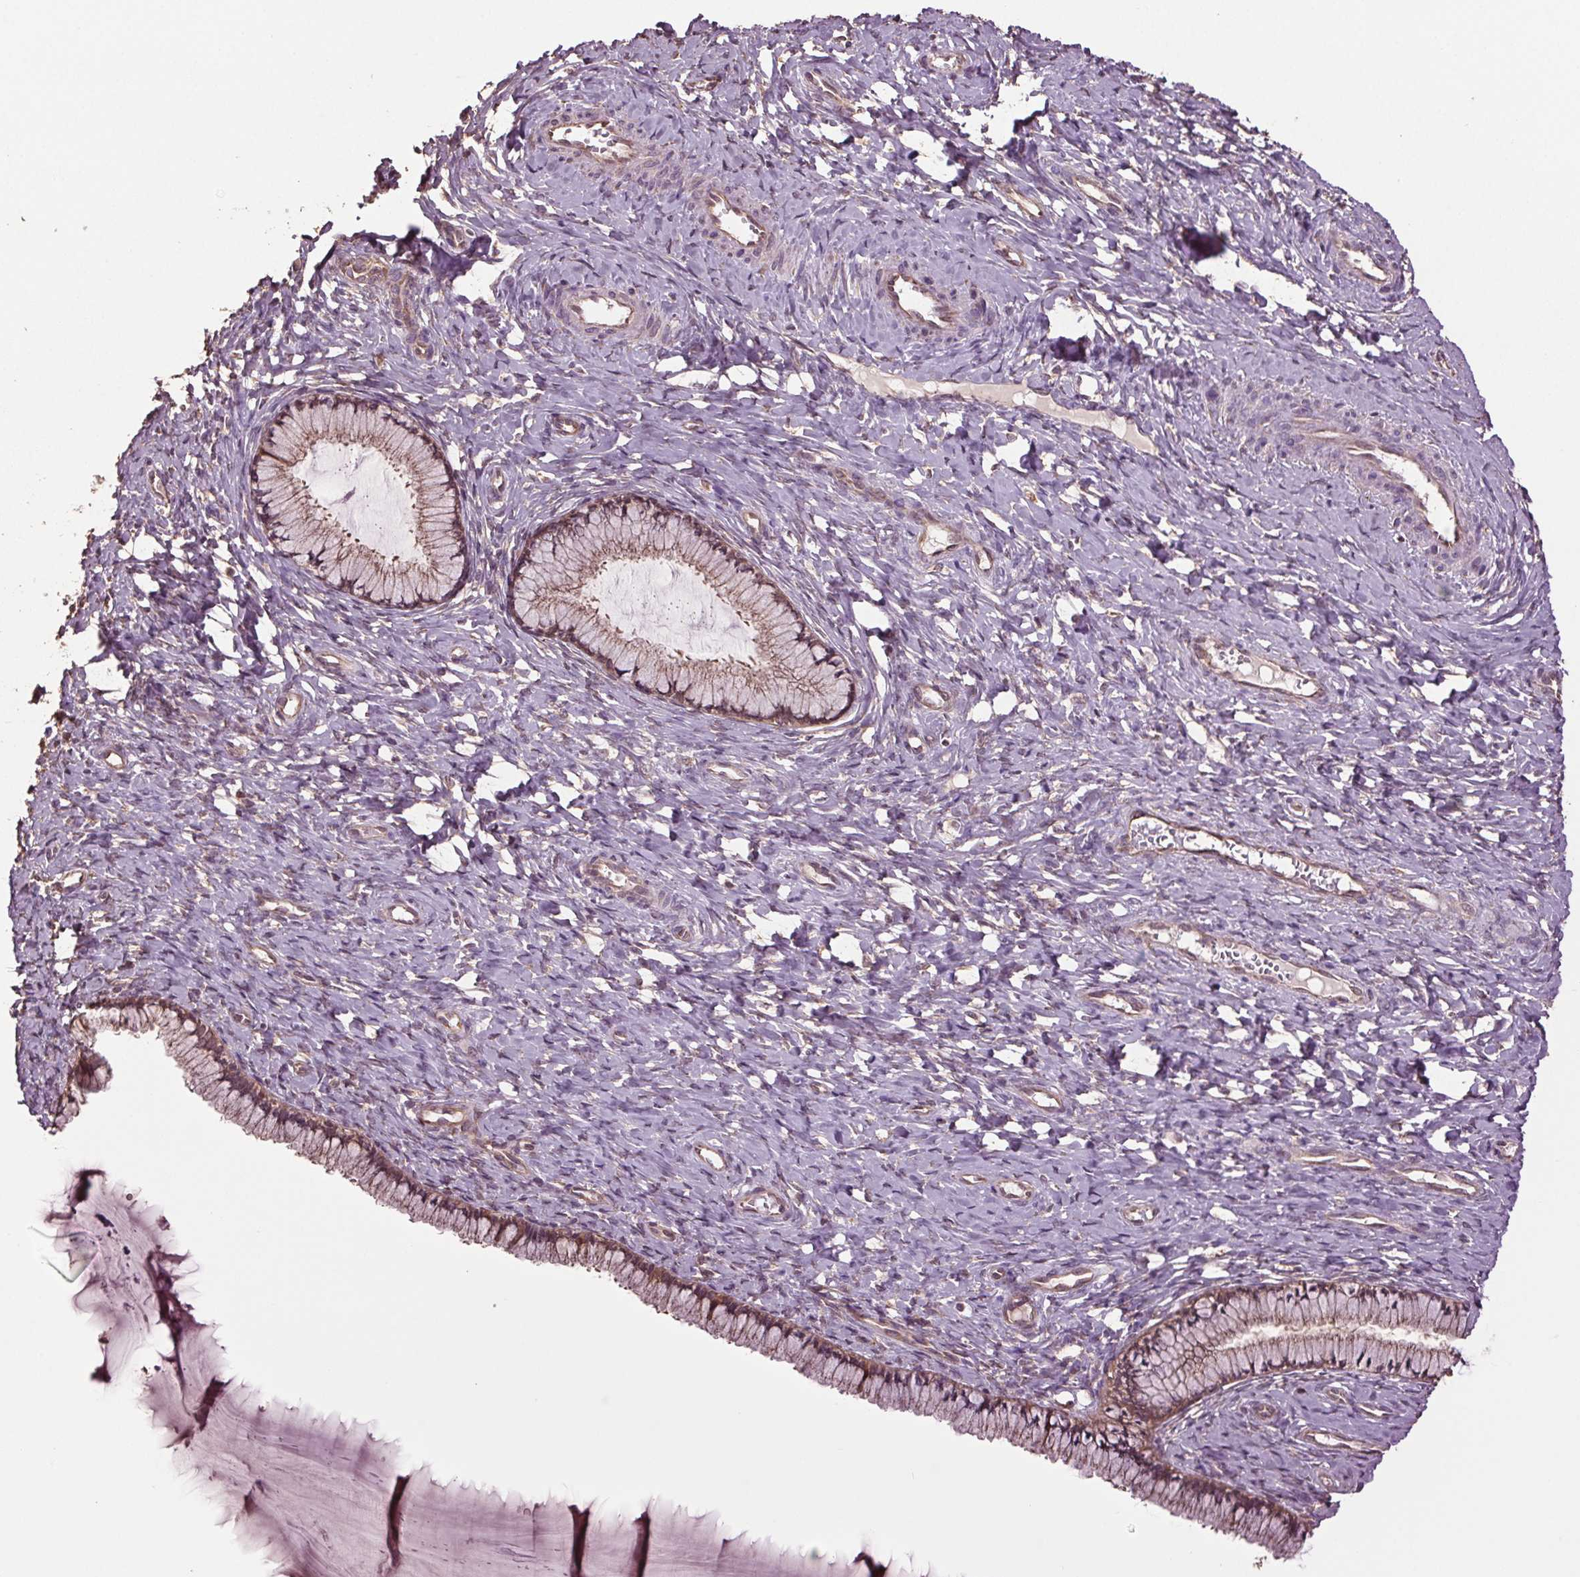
{"staining": {"intensity": "weak", "quantity": ">75%", "location": "cytoplasmic/membranous"}, "tissue": "cervix", "cell_type": "Glandular cells", "image_type": "normal", "snomed": [{"axis": "morphology", "description": "Normal tissue, NOS"}, {"axis": "topography", "description": "Cervix"}], "caption": "IHC (DAB (3,3'-diaminobenzidine)) staining of benign cervix displays weak cytoplasmic/membranous protein positivity in about >75% of glandular cells. Nuclei are stained in blue.", "gene": "RNPEP", "patient": {"sex": "female", "age": 37}}